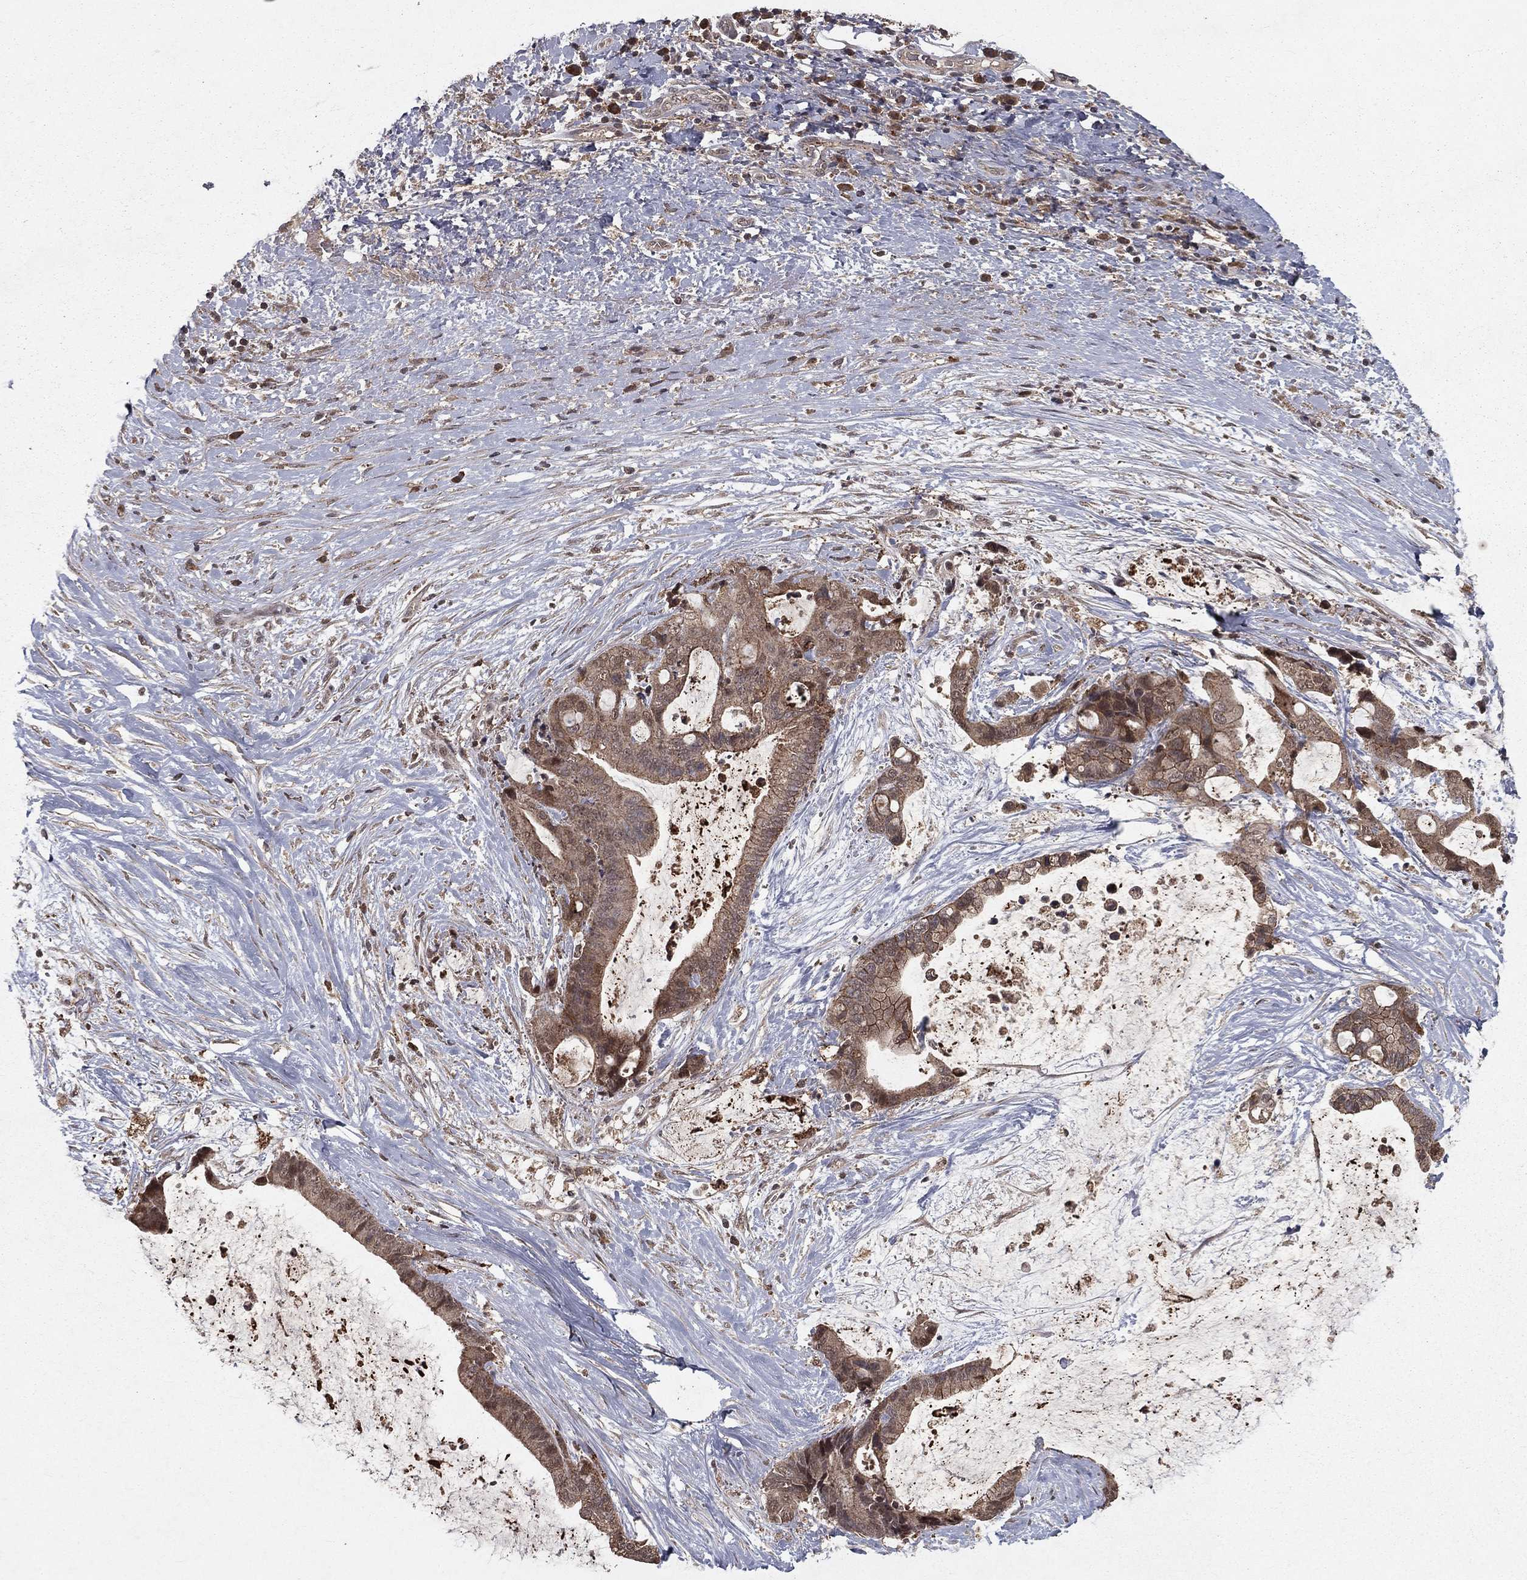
{"staining": {"intensity": "moderate", "quantity": ">75%", "location": "cytoplasmic/membranous"}, "tissue": "liver cancer", "cell_type": "Tumor cells", "image_type": "cancer", "snomed": [{"axis": "morphology", "description": "Cholangiocarcinoma"}, {"axis": "topography", "description": "Liver"}], "caption": "Immunohistochemistry (DAB (3,3'-diaminobenzidine)) staining of human cholangiocarcinoma (liver) exhibits moderate cytoplasmic/membranous protein expression in approximately >75% of tumor cells.", "gene": "ZDHHC15", "patient": {"sex": "female", "age": 73}}